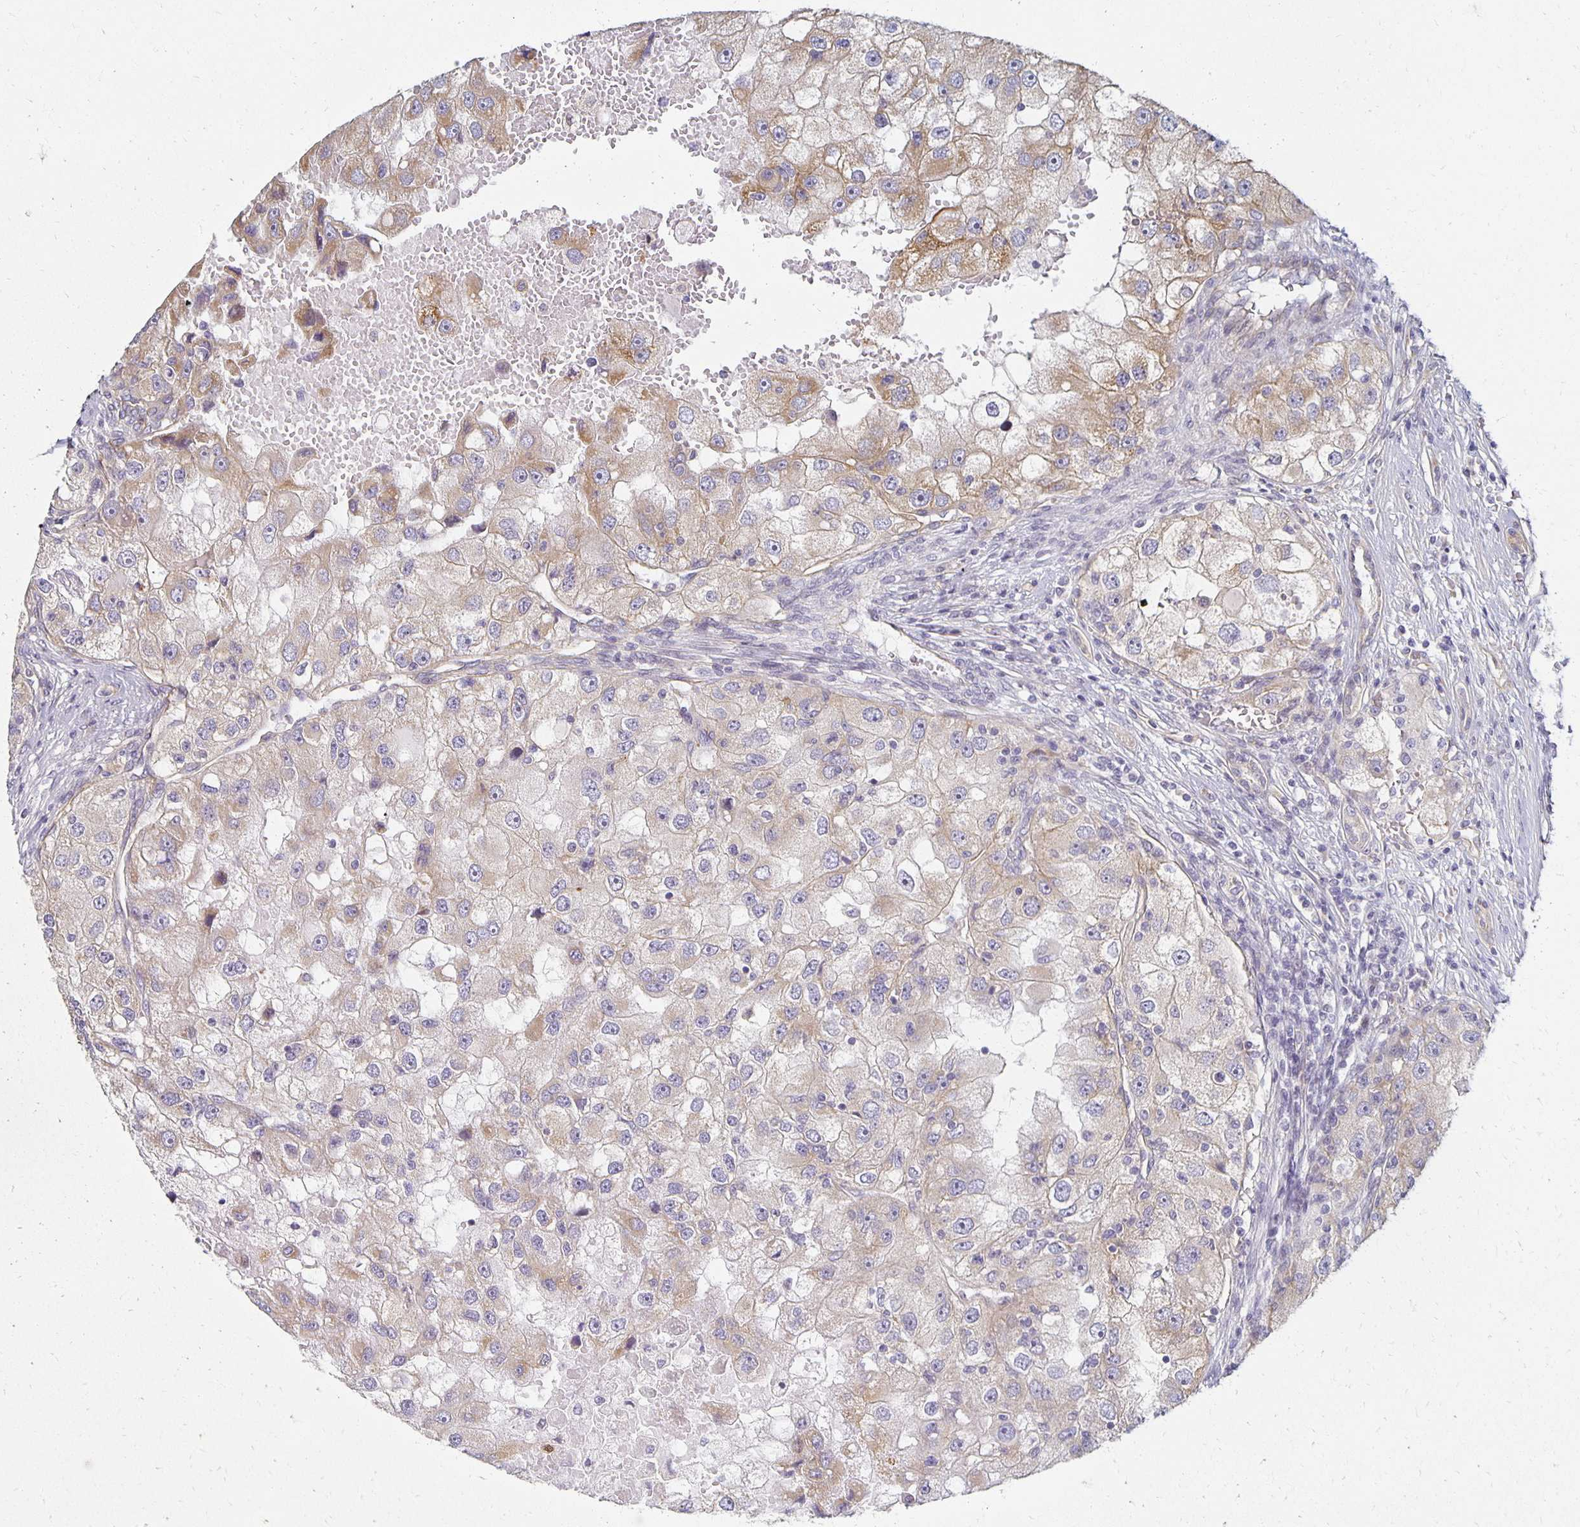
{"staining": {"intensity": "moderate", "quantity": "<25%", "location": "cytoplasmic/membranous"}, "tissue": "renal cancer", "cell_type": "Tumor cells", "image_type": "cancer", "snomed": [{"axis": "morphology", "description": "Adenocarcinoma, NOS"}, {"axis": "topography", "description": "Kidney"}], "caption": "Protein expression analysis of human renal cancer reveals moderate cytoplasmic/membranous expression in approximately <25% of tumor cells.", "gene": "SORL1", "patient": {"sex": "male", "age": 63}}